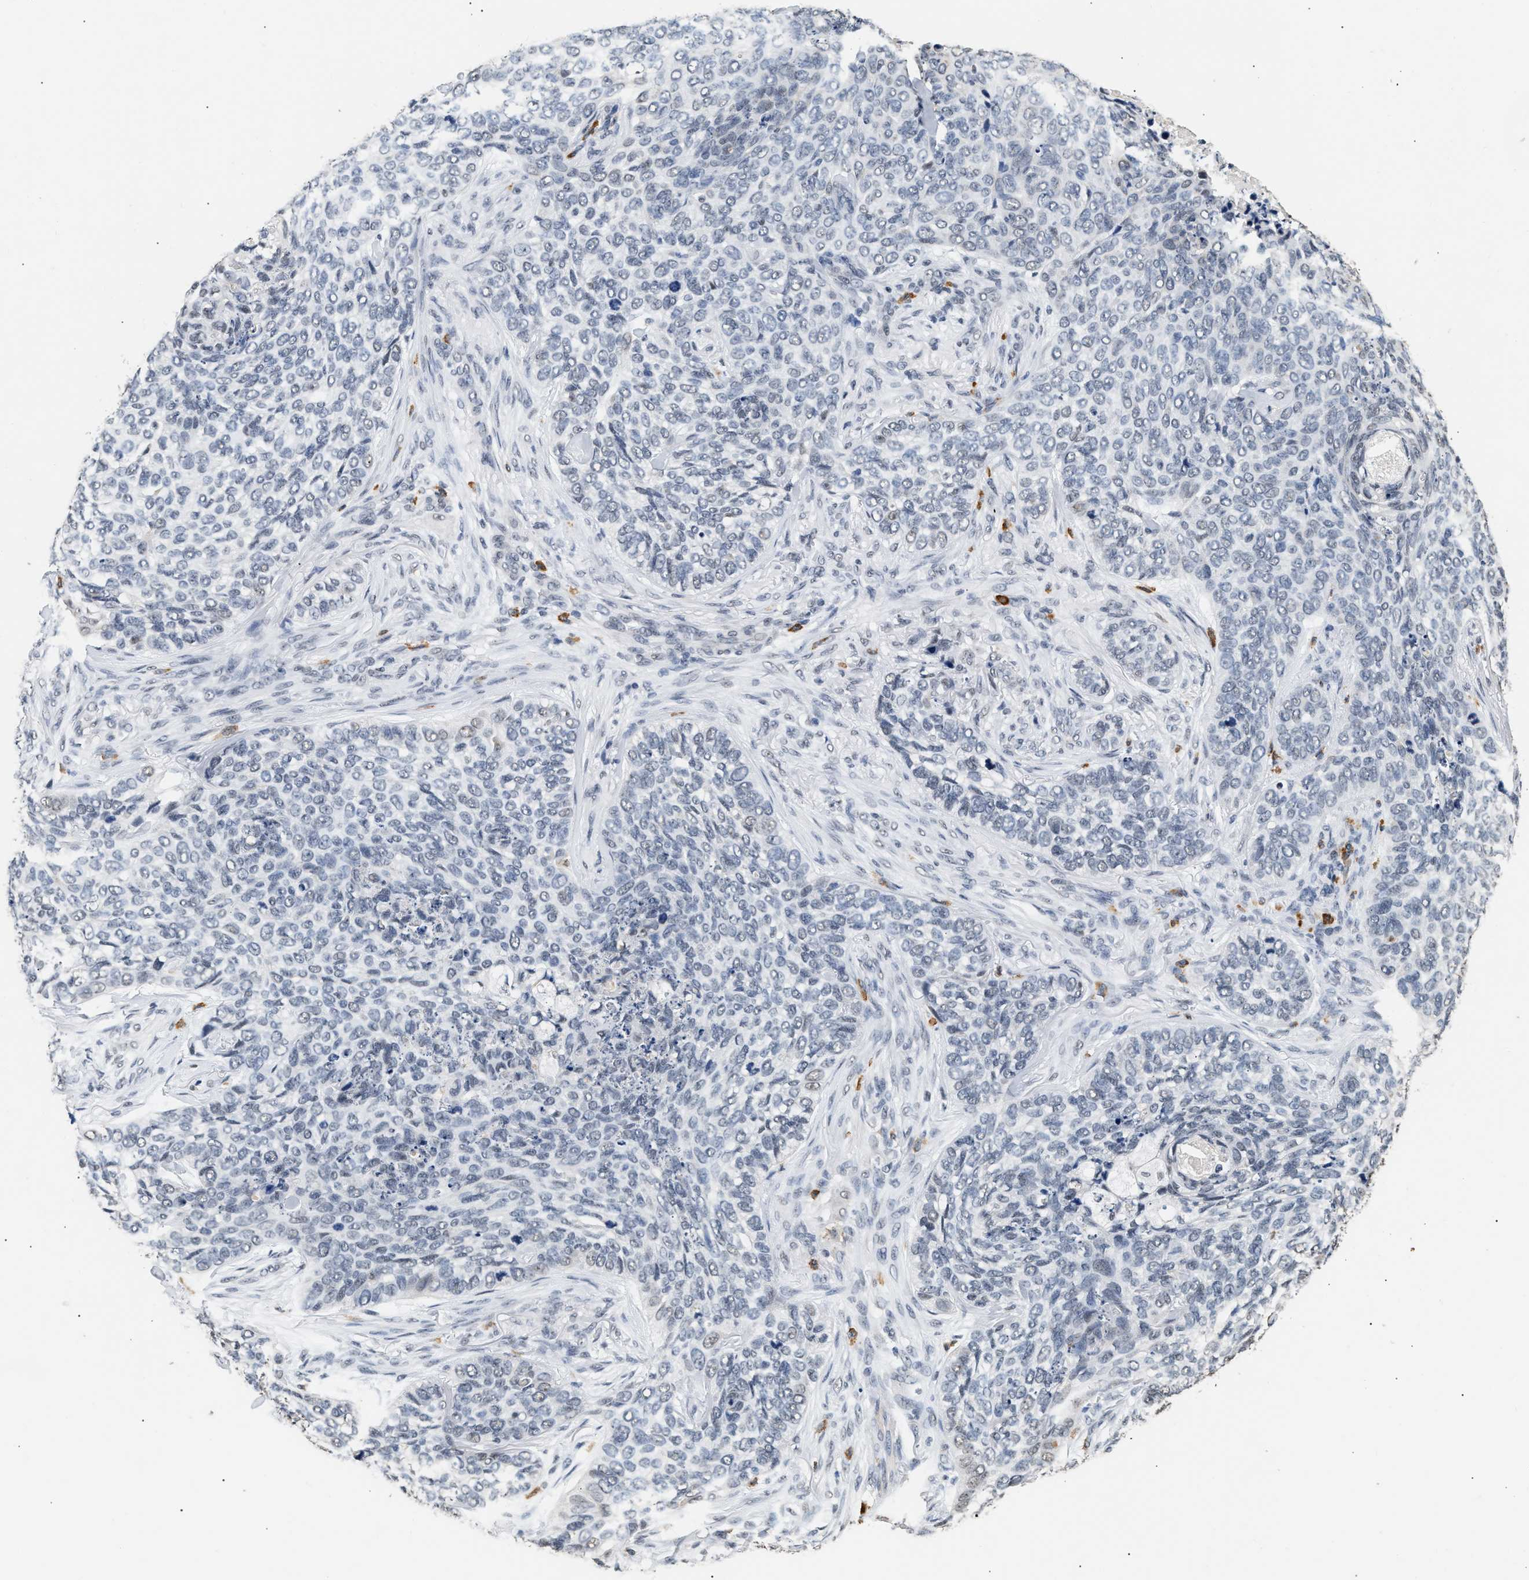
{"staining": {"intensity": "negative", "quantity": "none", "location": "none"}, "tissue": "skin cancer", "cell_type": "Tumor cells", "image_type": "cancer", "snomed": [{"axis": "morphology", "description": "Basal cell carcinoma"}, {"axis": "topography", "description": "Skin"}], "caption": "Immunohistochemistry (IHC) micrograph of skin basal cell carcinoma stained for a protein (brown), which reveals no positivity in tumor cells. Nuclei are stained in blue.", "gene": "THOC1", "patient": {"sex": "female", "age": 64}}